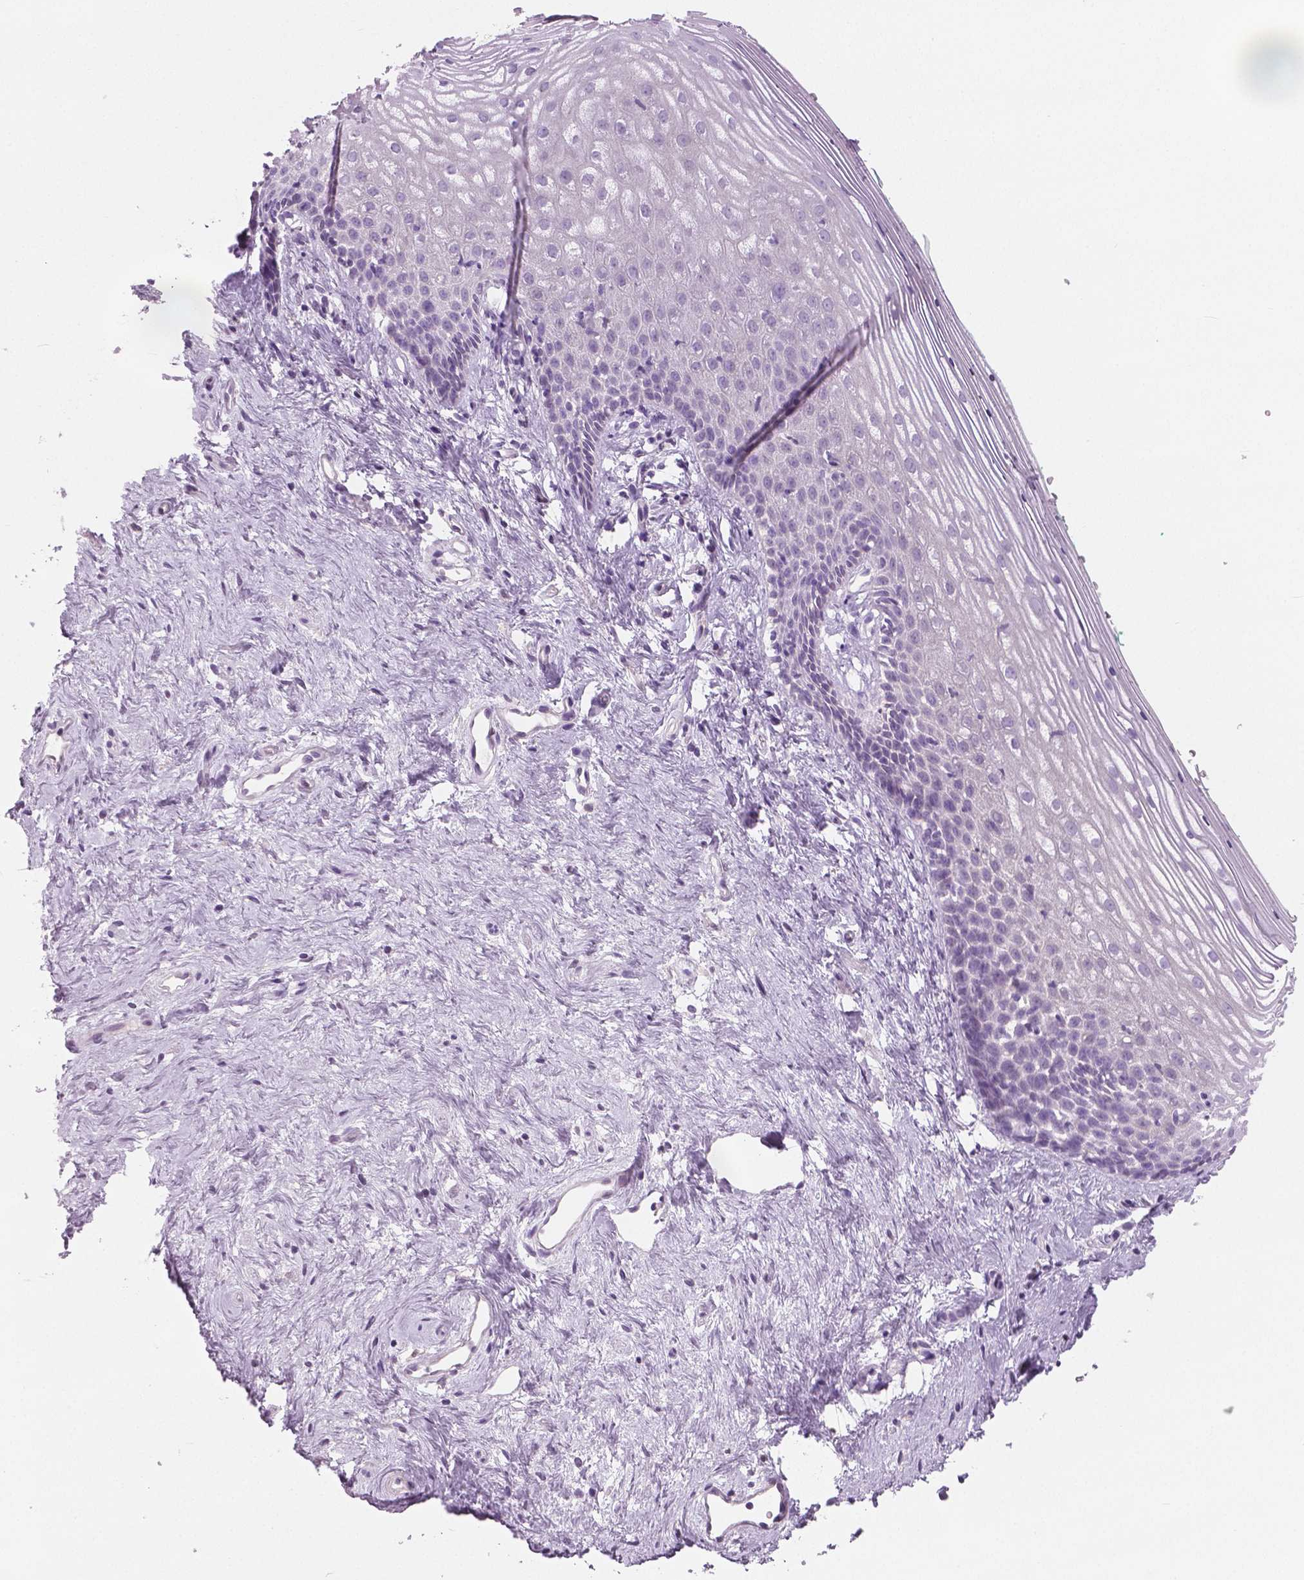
{"staining": {"intensity": "negative", "quantity": "none", "location": "none"}, "tissue": "vagina", "cell_type": "Squamous epithelial cells", "image_type": "normal", "snomed": [{"axis": "morphology", "description": "Normal tissue, NOS"}, {"axis": "topography", "description": "Vagina"}], "caption": "This micrograph is of benign vagina stained with immunohistochemistry (IHC) to label a protein in brown with the nuclei are counter-stained blue. There is no expression in squamous epithelial cells.", "gene": "GALM", "patient": {"sex": "female", "age": 42}}